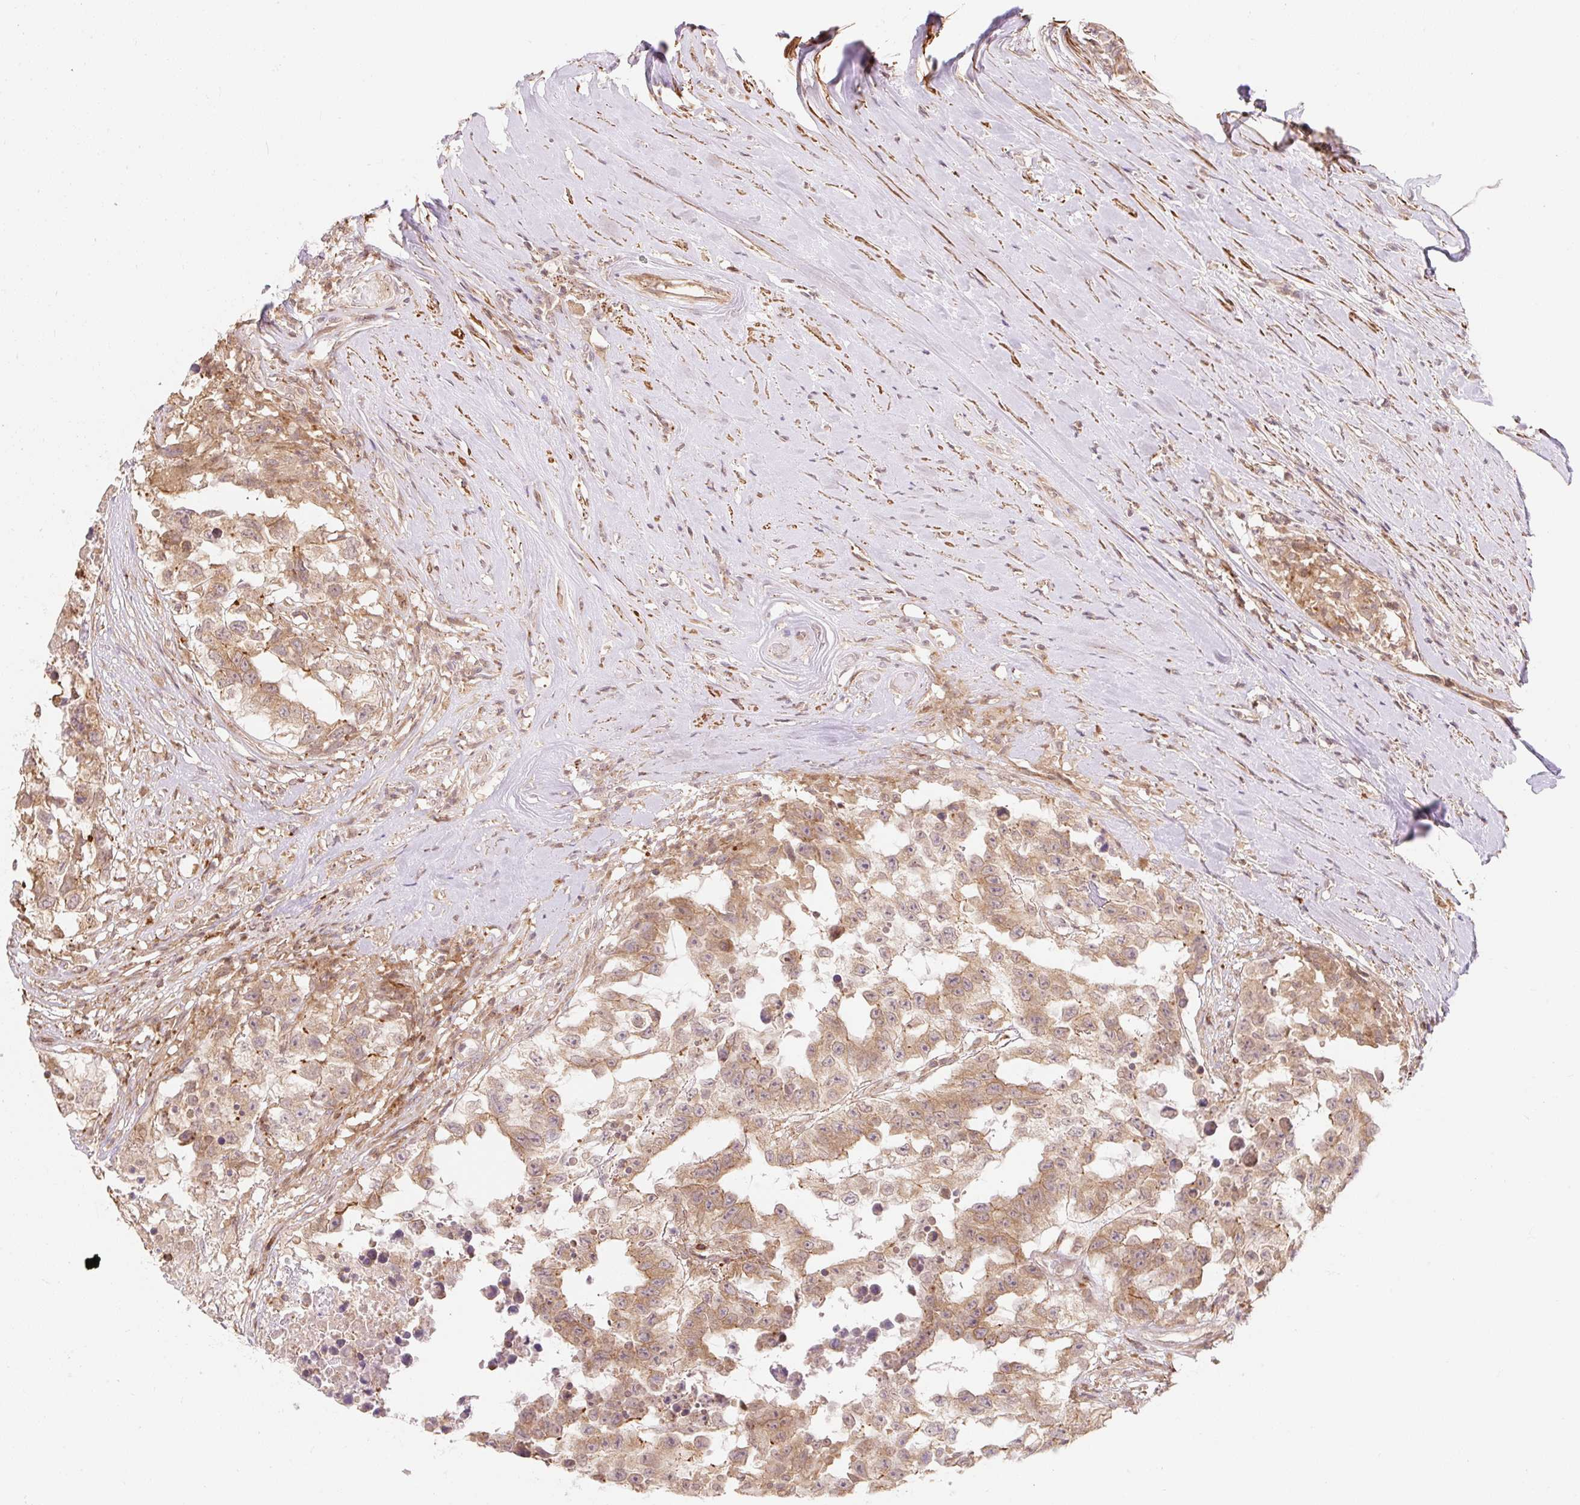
{"staining": {"intensity": "weak", "quantity": ">75%", "location": "cytoplasmic/membranous"}, "tissue": "testis cancer", "cell_type": "Tumor cells", "image_type": "cancer", "snomed": [{"axis": "morphology", "description": "Carcinoma, Embryonal, NOS"}, {"axis": "topography", "description": "Testis"}], "caption": "Testis cancer (embryonal carcinoma) tissue exhibits weak cytoplasmic/membranous positivity in about >75% of tumor cells, visualized by immunohistochemistry.", "gene": "EMC10", "patient": {"sex": "male", "age": 83}}